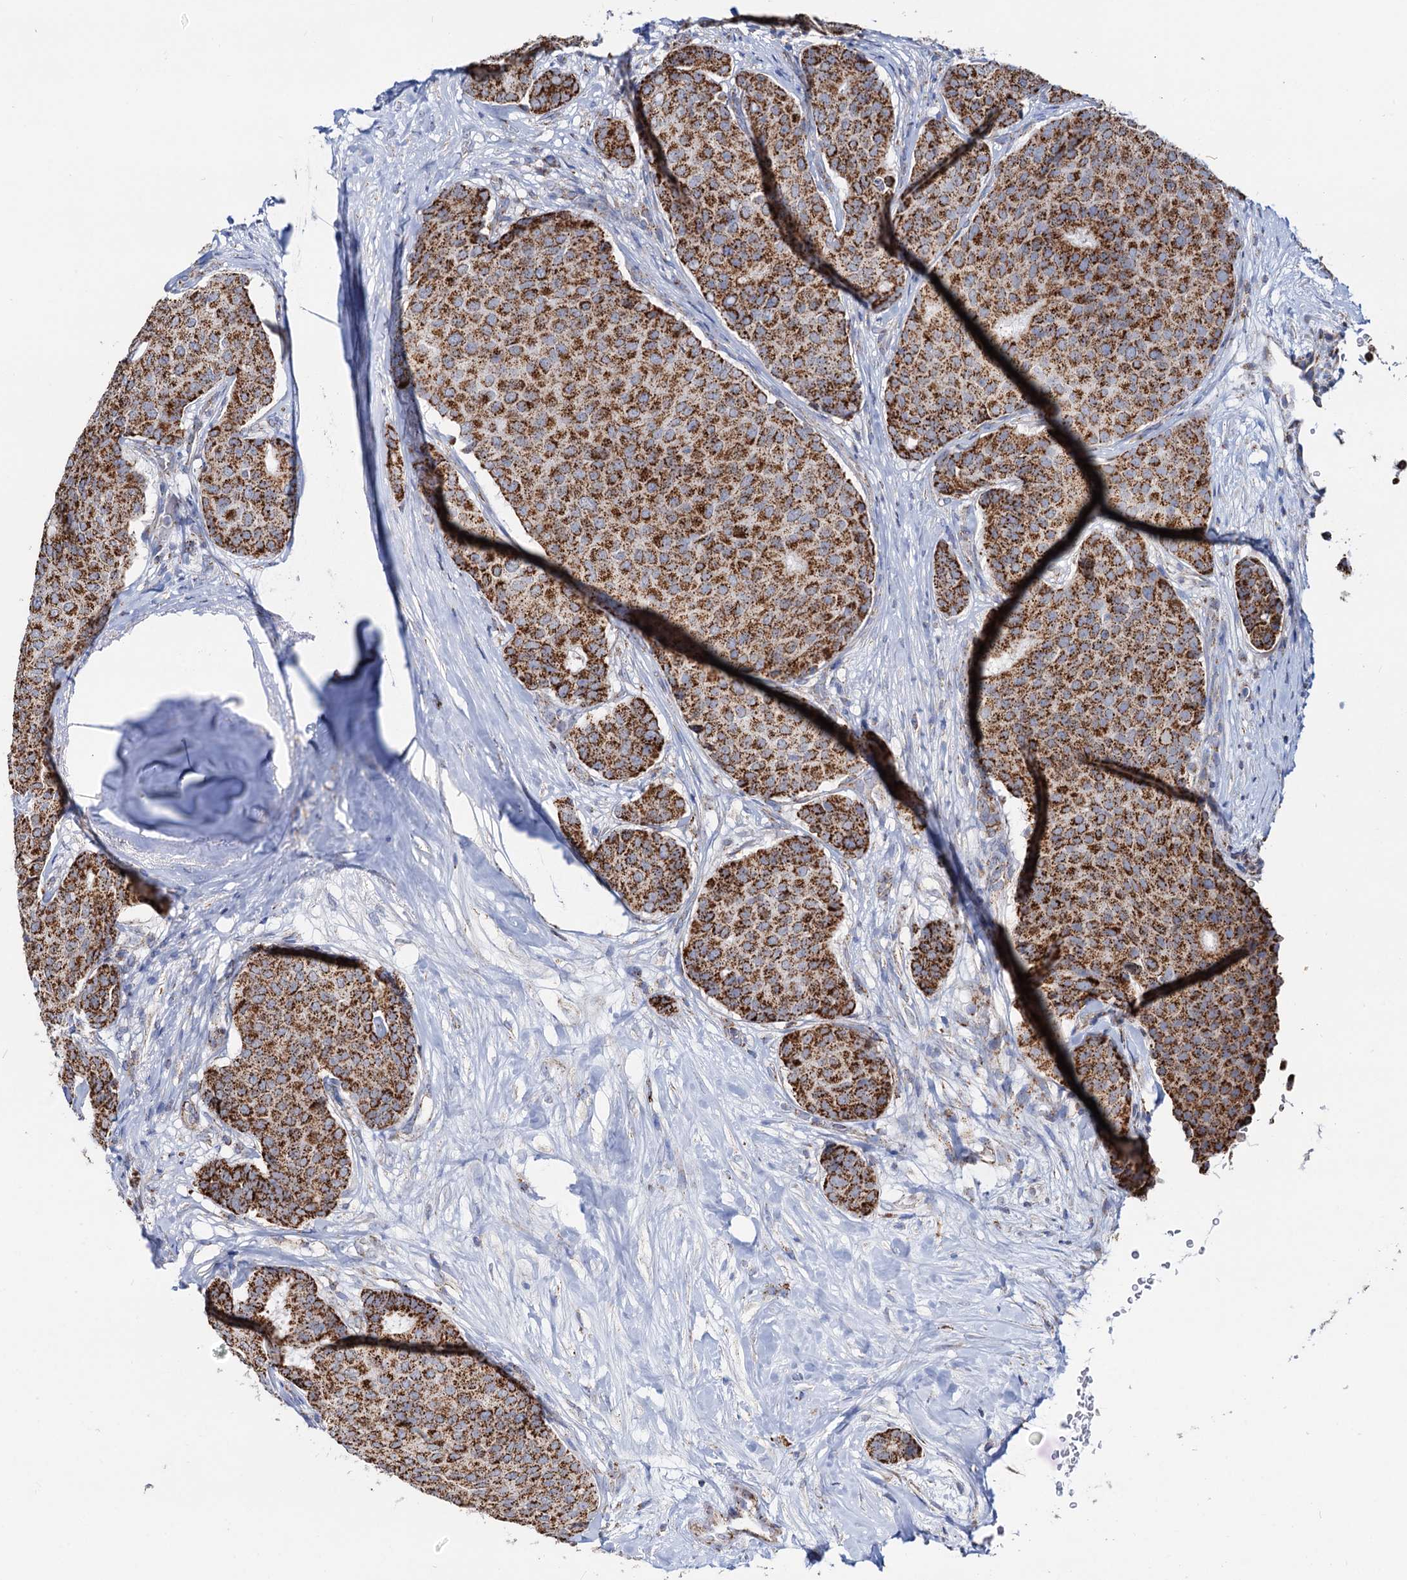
{"staining": {"intensity": "strong", "quantity": ">75%", "location": "cytoplasmic/membranous"}, "tissue": "breast cancer", "cell_type": "Tumor cells", "image_type": "cancer", "snomed": [{"axis": "morphology", "description": "Duct carcinoma"}, {"axis": "topography", "description": "Breast"}], "caption": "A photomicrograph of breast cancer stained for a protein displays strong cytoplasmic/membranous brown staining in tumor cells.", "gene": "C2CD3", "patient": {"sex": "female", "age": 75}}